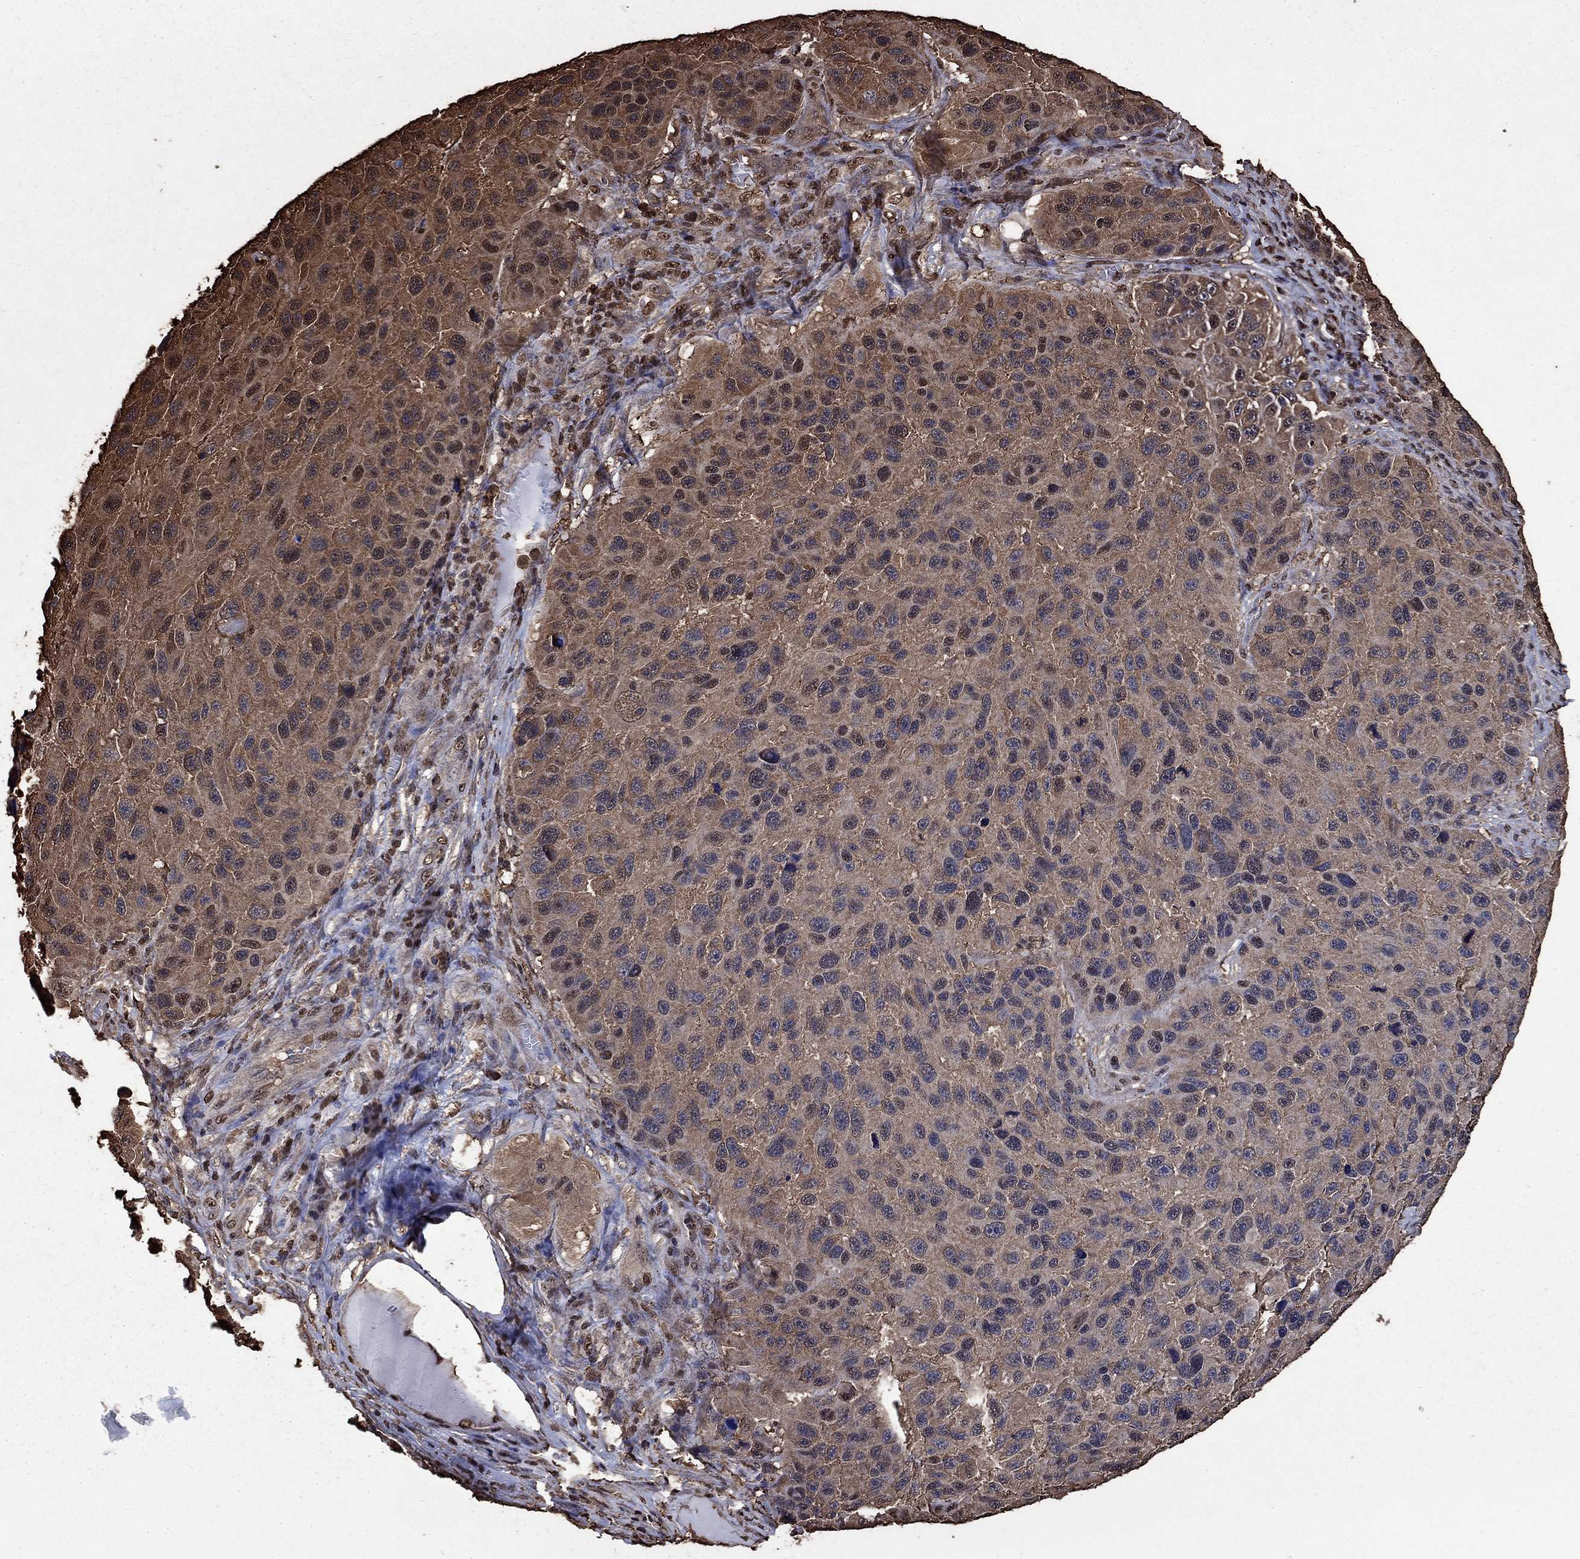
{"staining": {"intensity": "moderate", "quantity": "25%-75%", "location": "cytoplasmic/membranous"}, "tissue": "melanoma", "cell_type": "Tumor cells", "image_type": "cancer", "snomed": [{"axis": "morphology", "description": "Malignant melanoma, NOS"}, {"axis": "topography", "description": "Skin"}], "caption": "Human malignant melanoma stained for a protein (brown) reveals moderate cytoplasmic/membranous positive staining in about 25%-75% of tumor cells.", "gene": "GAPDH", "patient": {"sex": "male", "age": 53}}